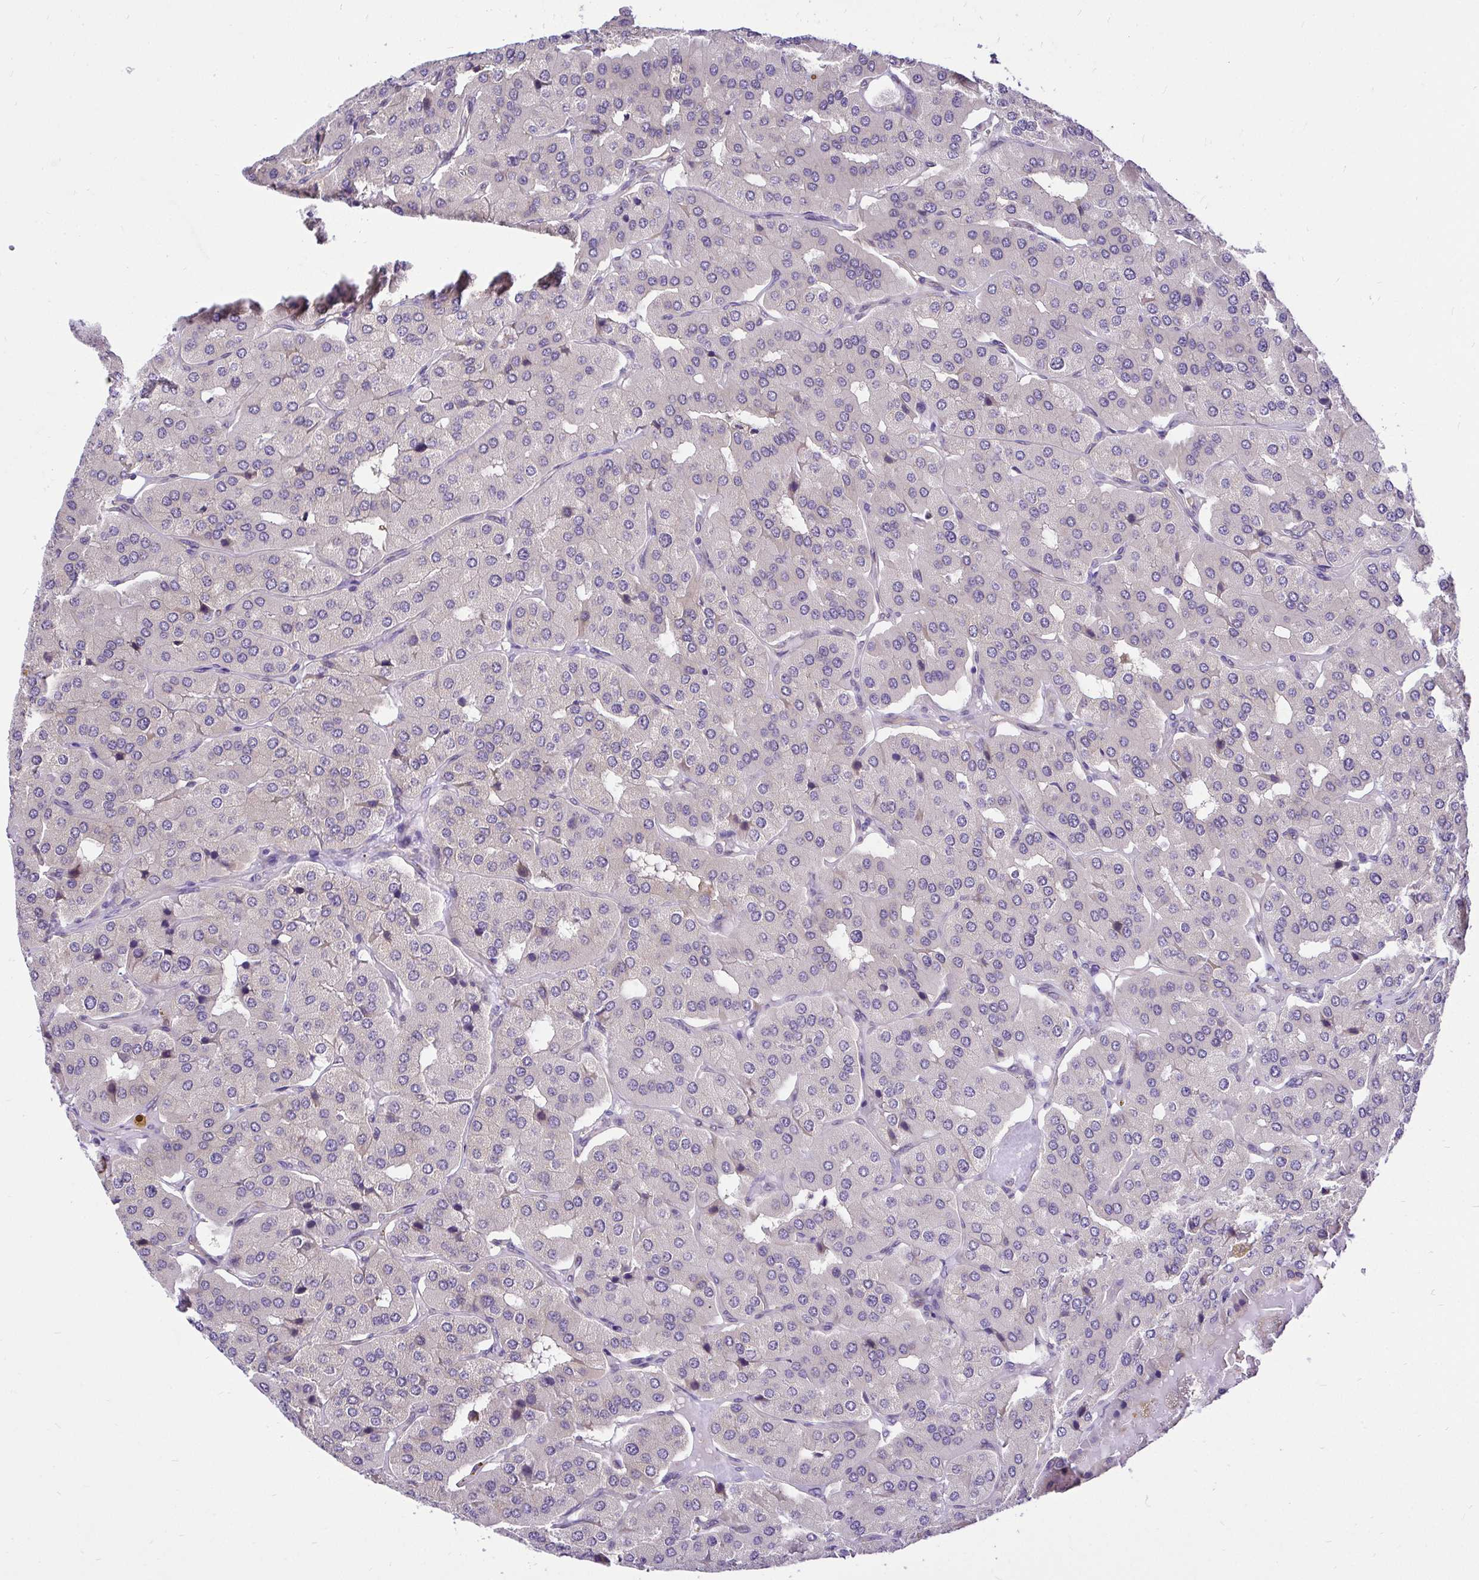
{"staining": {"intensity": "negative", "quantity": "none", "location": "none"}, "tissue": "parathyroid gland", "cell_type": "Glandular cells", "image_type": "normal", "snomed": [{"axis": "morphology", "description": "Normal tissue, NOS"}, {"axis": "morphology", "description": "Adenoma, NOS"}, {"axis": "topography", "description": "Parathyroid gland"}], "caption": "The immunohistochemistry micrograph has no significant positivity in glandular cells of parathyroid gland.", "gene": "CCDC122", "patient": {"sex": "female", "age": 86}}